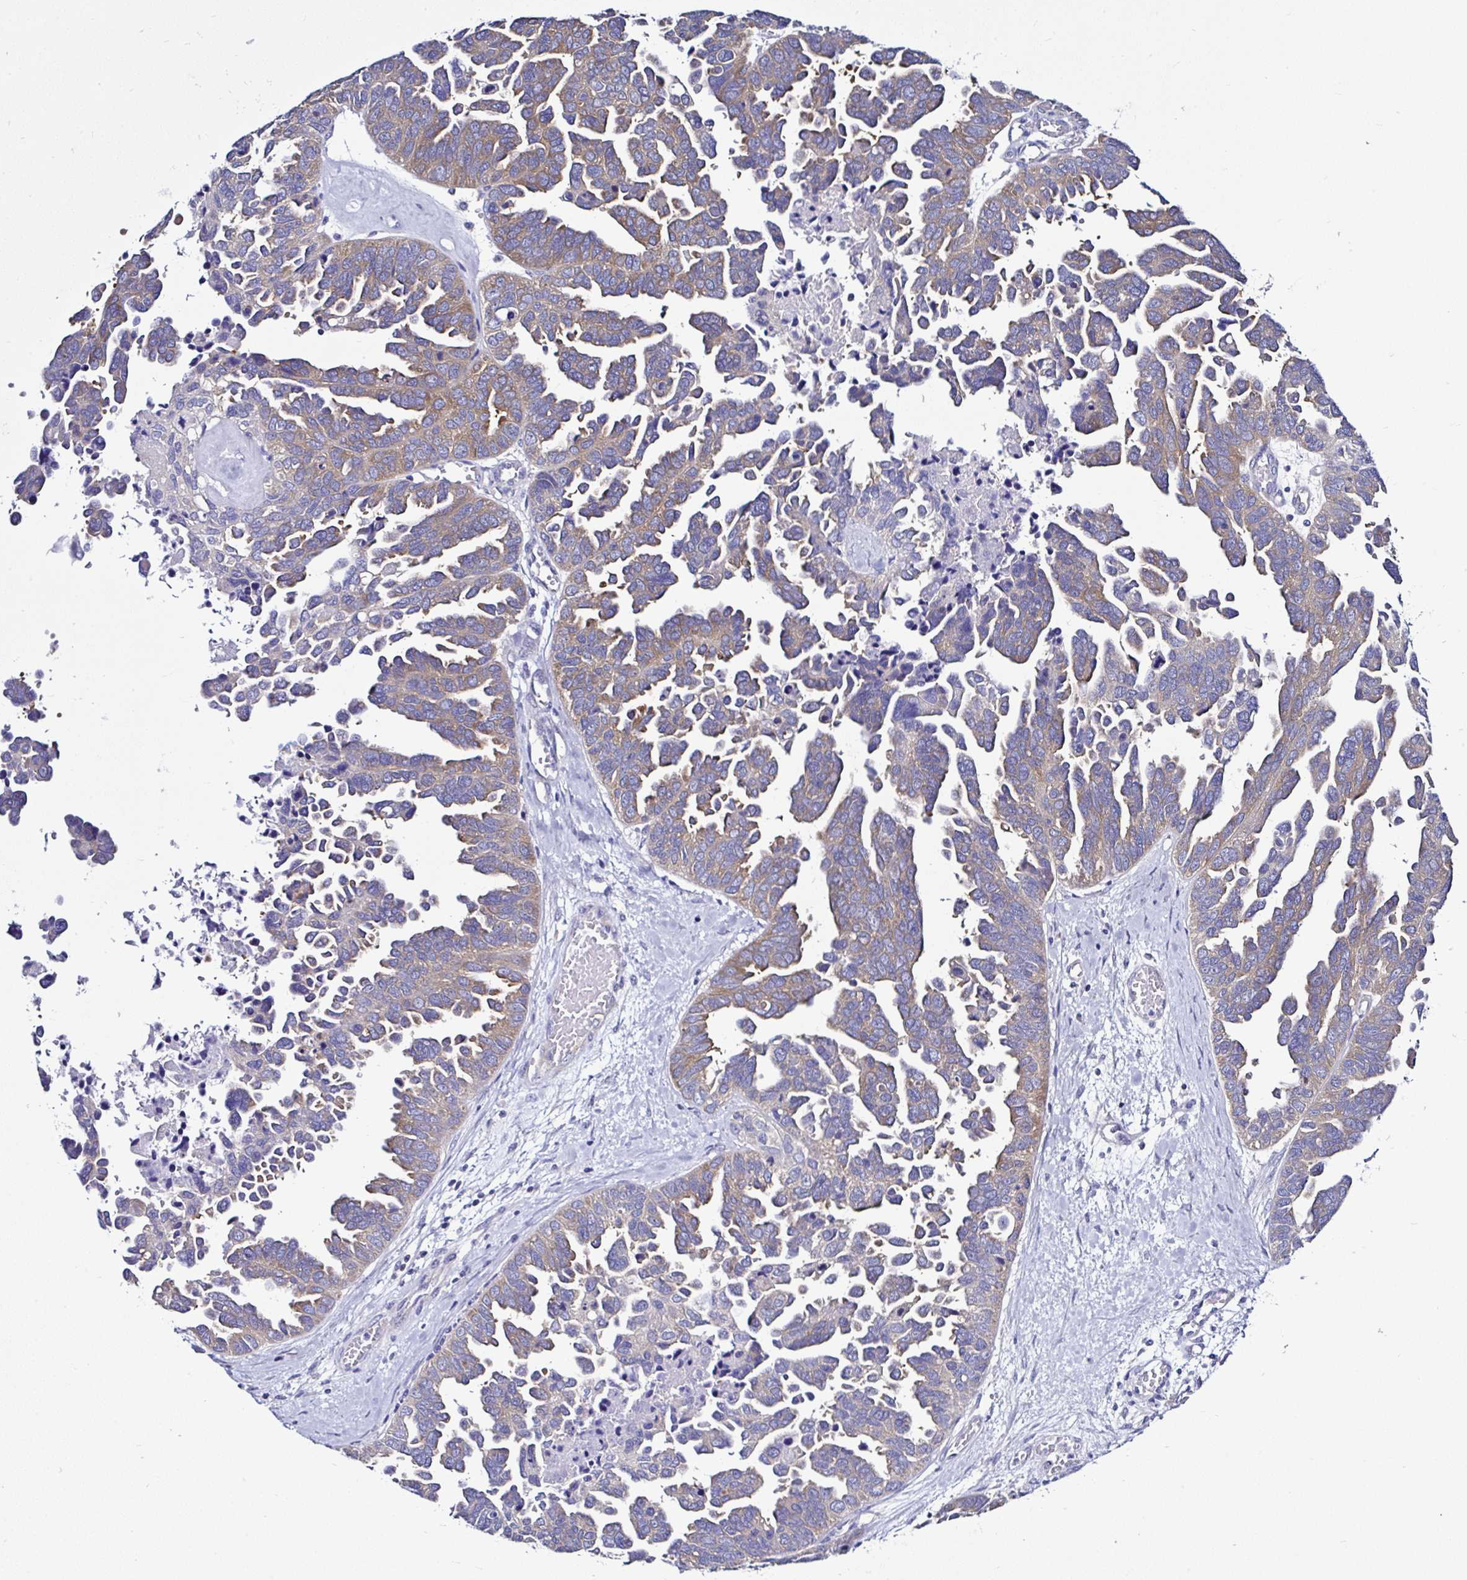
{"staining": {"intensity": "moderate", "quantity": "25%-75%", "location": "cytoplasmic/membranous"}, "tissue": "ovarian cancer", "cell_type": "Tumor cells", "image_type": "cancer", "snomed": [{"axis": "morphology", "description": "Cystadenocarcinoma, serous, NOS"}, {"axis": "topography", "description": "Ovary"}], "caption": "This image shows IHC staining of ovarian cancer (serous cystadenocarcinoma), with medium moderate cytoplasmic/membranous positivity in about 25%-75% of tumor cells.", "gene": "LARS1", "patient": {"sex": "female", "age": 64}}